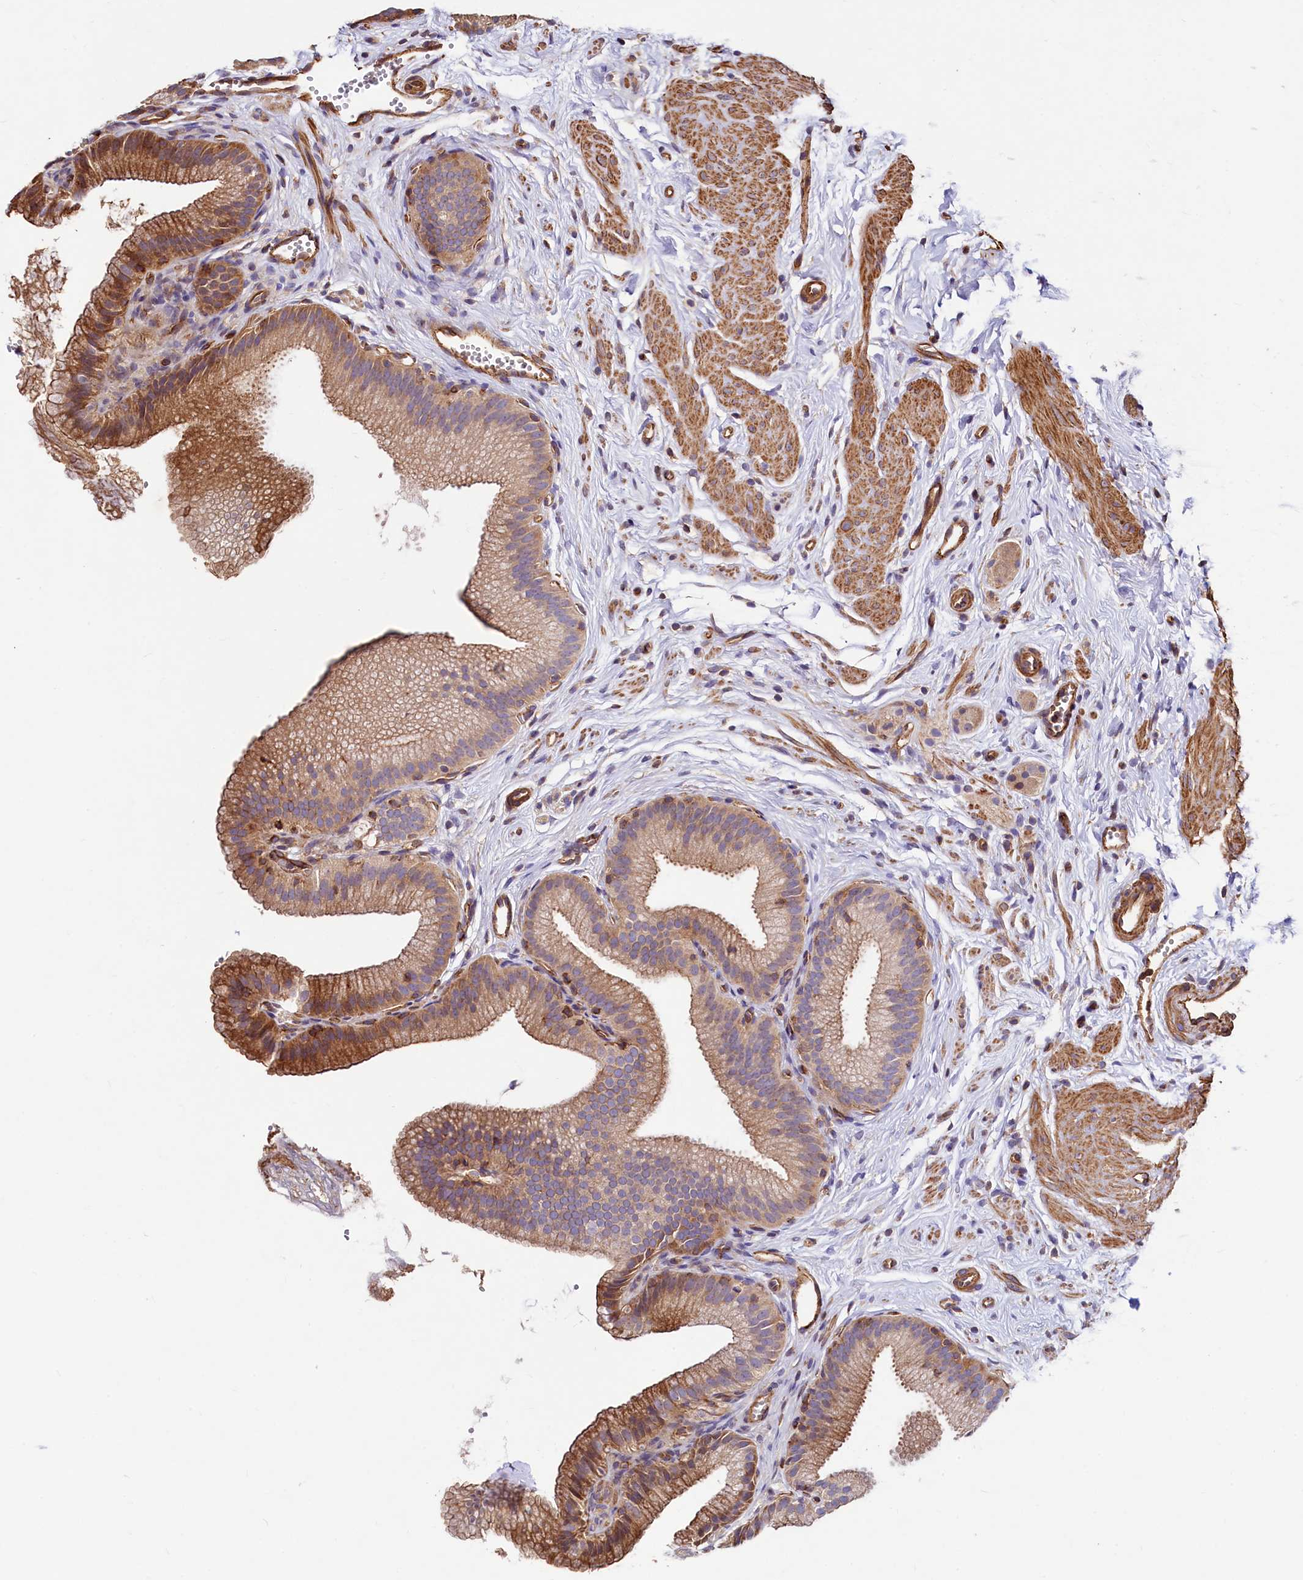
{"staining": {"intensity": "moderate", "quantity": "25%-75%", "location": "cytoplasmic/membranous"}, "tissue": "gallbladder", "cell_type": "Glandular cells", "image_type": "normal", "snomed": [{"axis": "morphology", "description": "Normal tissue, NOS"}, {"axis": "topography", "description": "Gallbladder"}, {"axis": "topography", "description": "Peripheral nerve tissue"}], "caption": "DAB immunohistochemical staining of unremarkable human gallbladder demonstrates moderate cytoplasmic/membranous protein expression in approximately 25%-75% of glandular cells. (DAB (3,3'-diaminobenzidine) IHC with brightfield microscopy, high magnification).", "gene": "KLHDC4", "patient": {"sex": "male", "age": 38}}